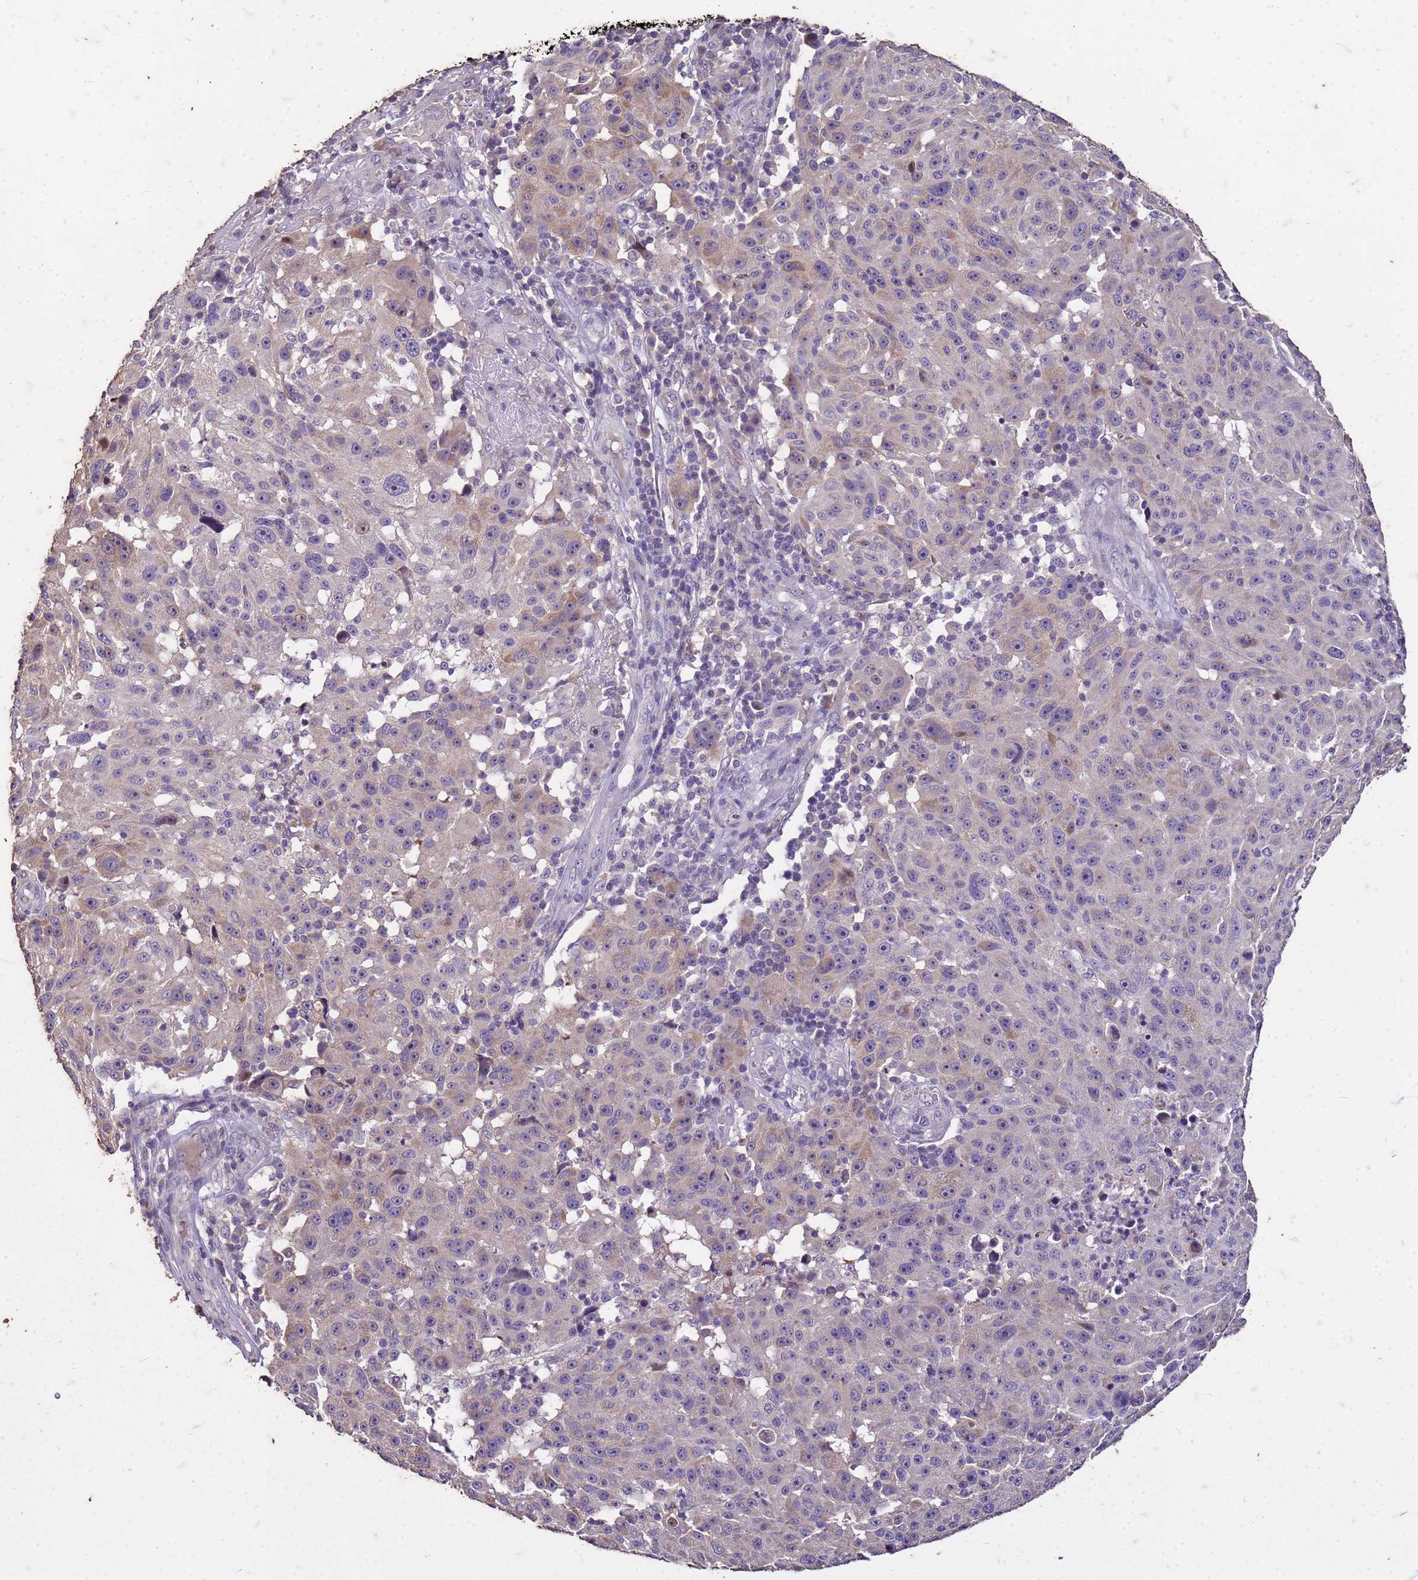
{"staining": {"intensity": "weak", "quantity": "<25%", "location": "cytoplasmic/membranous"}, "tissue": "melanoma", "cell_type": "Tumor cells", "image_type": "cancer", "snomed": [{"axis": "morphology", "description": "Malignant melanoma, NOS"}, {"axis": "topography", "description": "Skin"}], "caption": "Malignant melanoma was stained to show a protein in brown. There is no significant expression in tumor cells.", "gene": "FAM184B", "patient": {"sex": "male", "age": 53}}